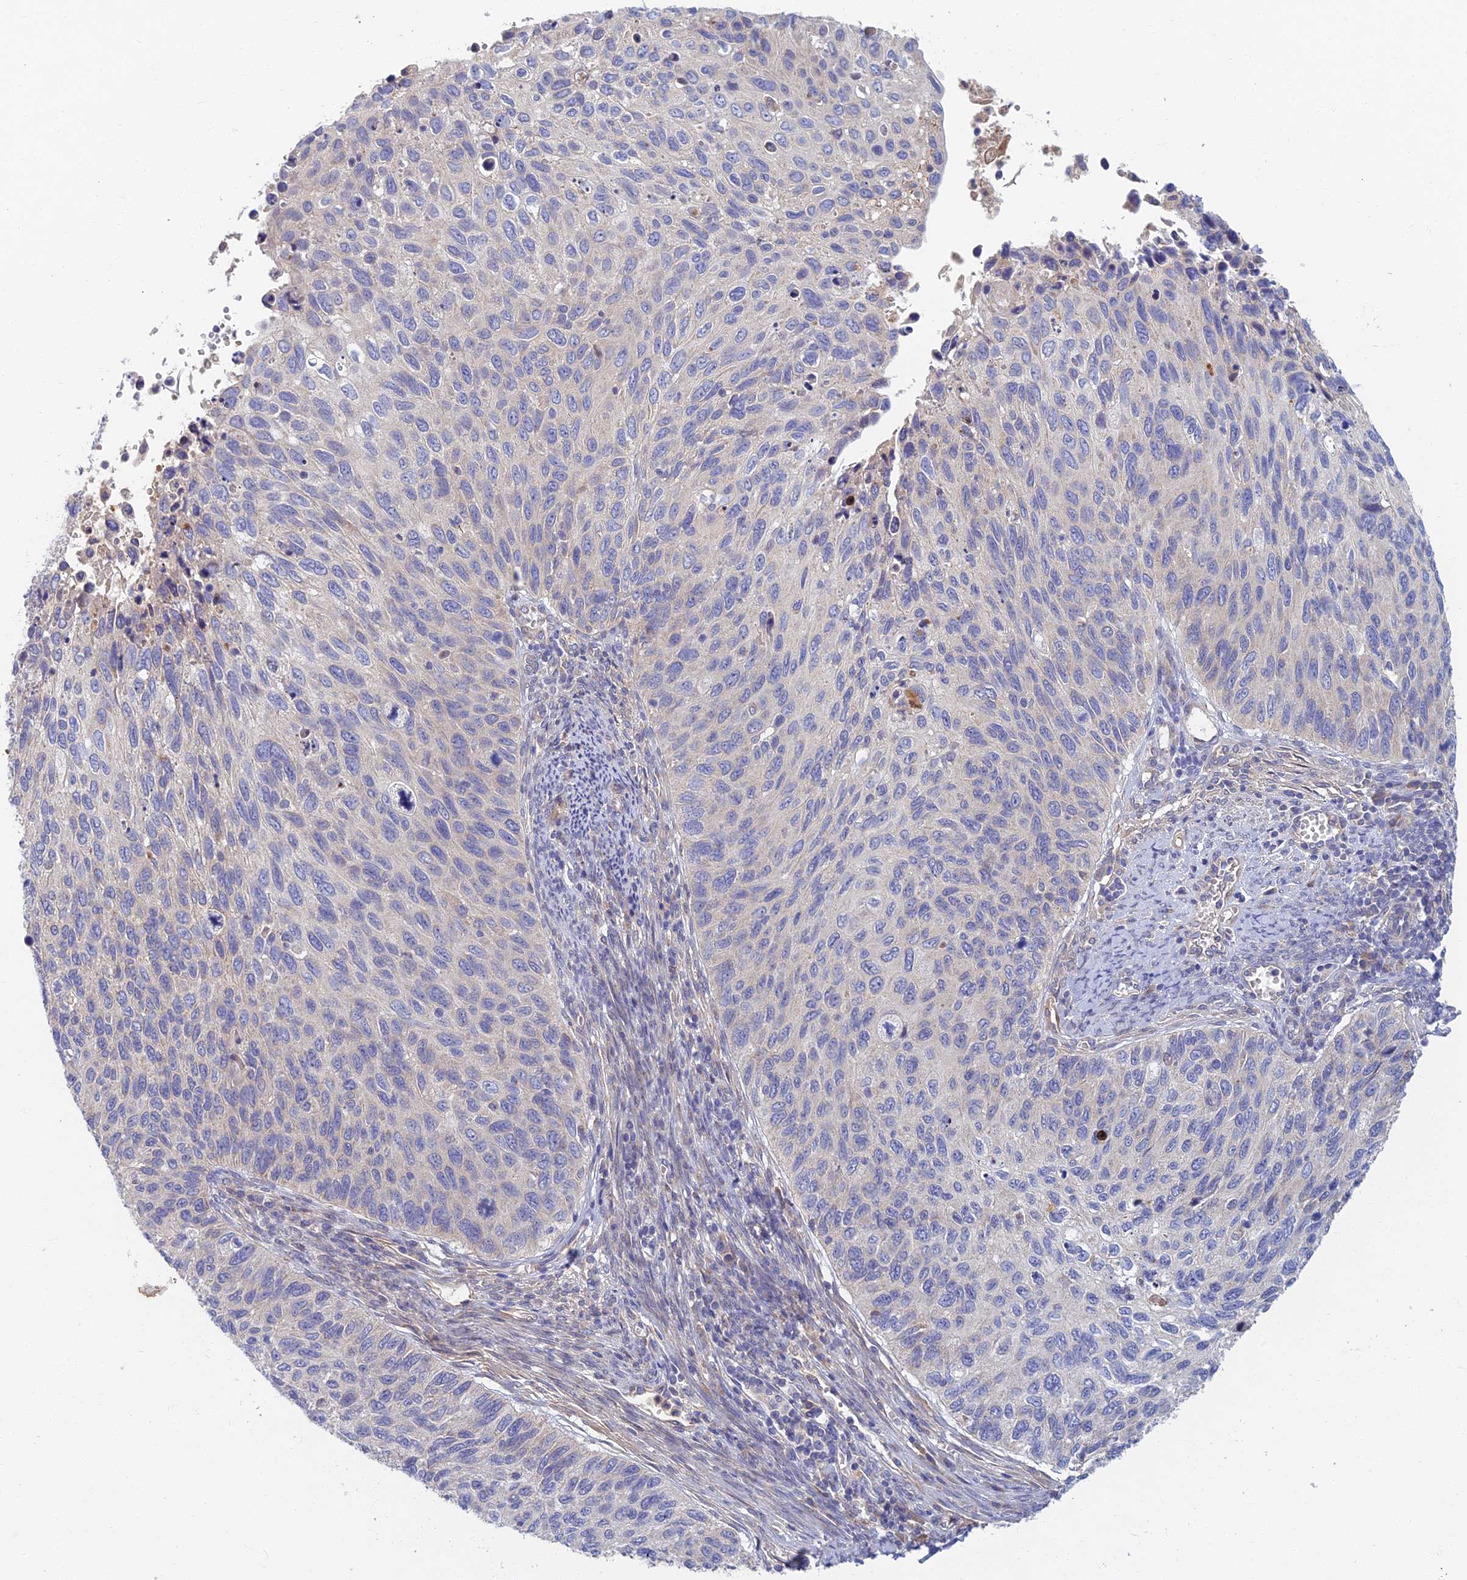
{"staining": {"intensity": "negative", "quantity": "none", "location": "none"}, "tissue": "cervical cancer", "cell_type": "Tumor cells", "image_type": "cancer", "snomed": [{"axis": "morphology", "description": "Squamous cell carcinoma, NOS"}, {"axis": "topography", "description": "Cervix"}], "caption": "DAB immunohistochemical staining of squamous cell carcinoma (cervical) displays no significant positivity in tumor cells.", "gene": "SOGA1", "patient": {"sex": "female", "age": 70}}